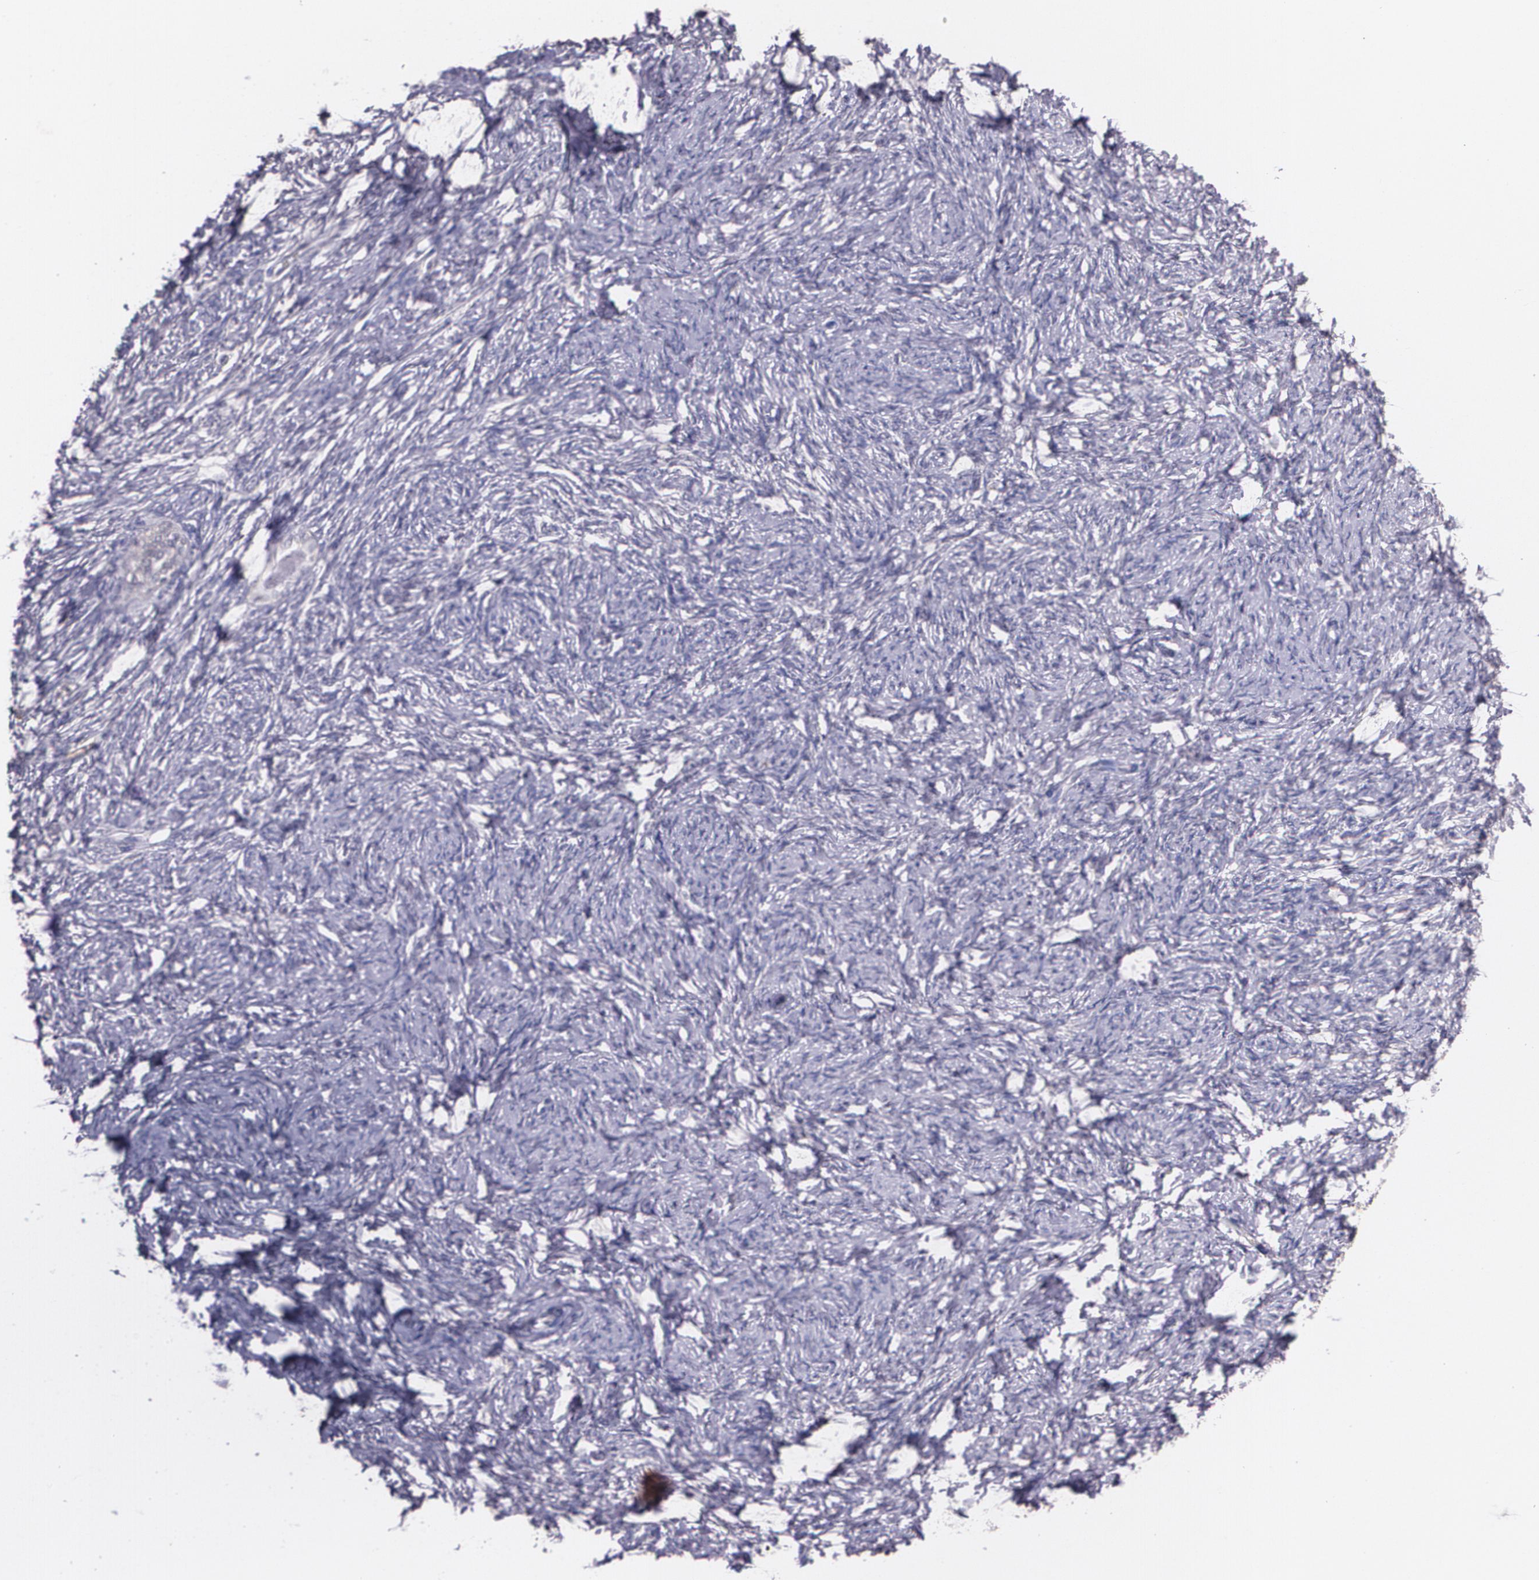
{"staining": {"intensity": "negative", "quantity": "none", "location": "none"}, "tissue": "ovarian cancer", "cell_type": "Tumor cells", "image_type": "cancer", "snomed": [{"axis": "morphology", "description": "Normal tissue, NOS"}, {"axis": "morphology", "description": "Cystadenocarcinoma, serous, NOS"}, {"axis": "topography", "description": "Ovary"}], "caption": "IHC photomicrograph of serous cystadenocarcinoma (ovarian) stained for a protein (brown), which exhibits no positivity in tumor cells.", "gene": "TM4SF1", "patient": {"sex": "female", "age": 62}}